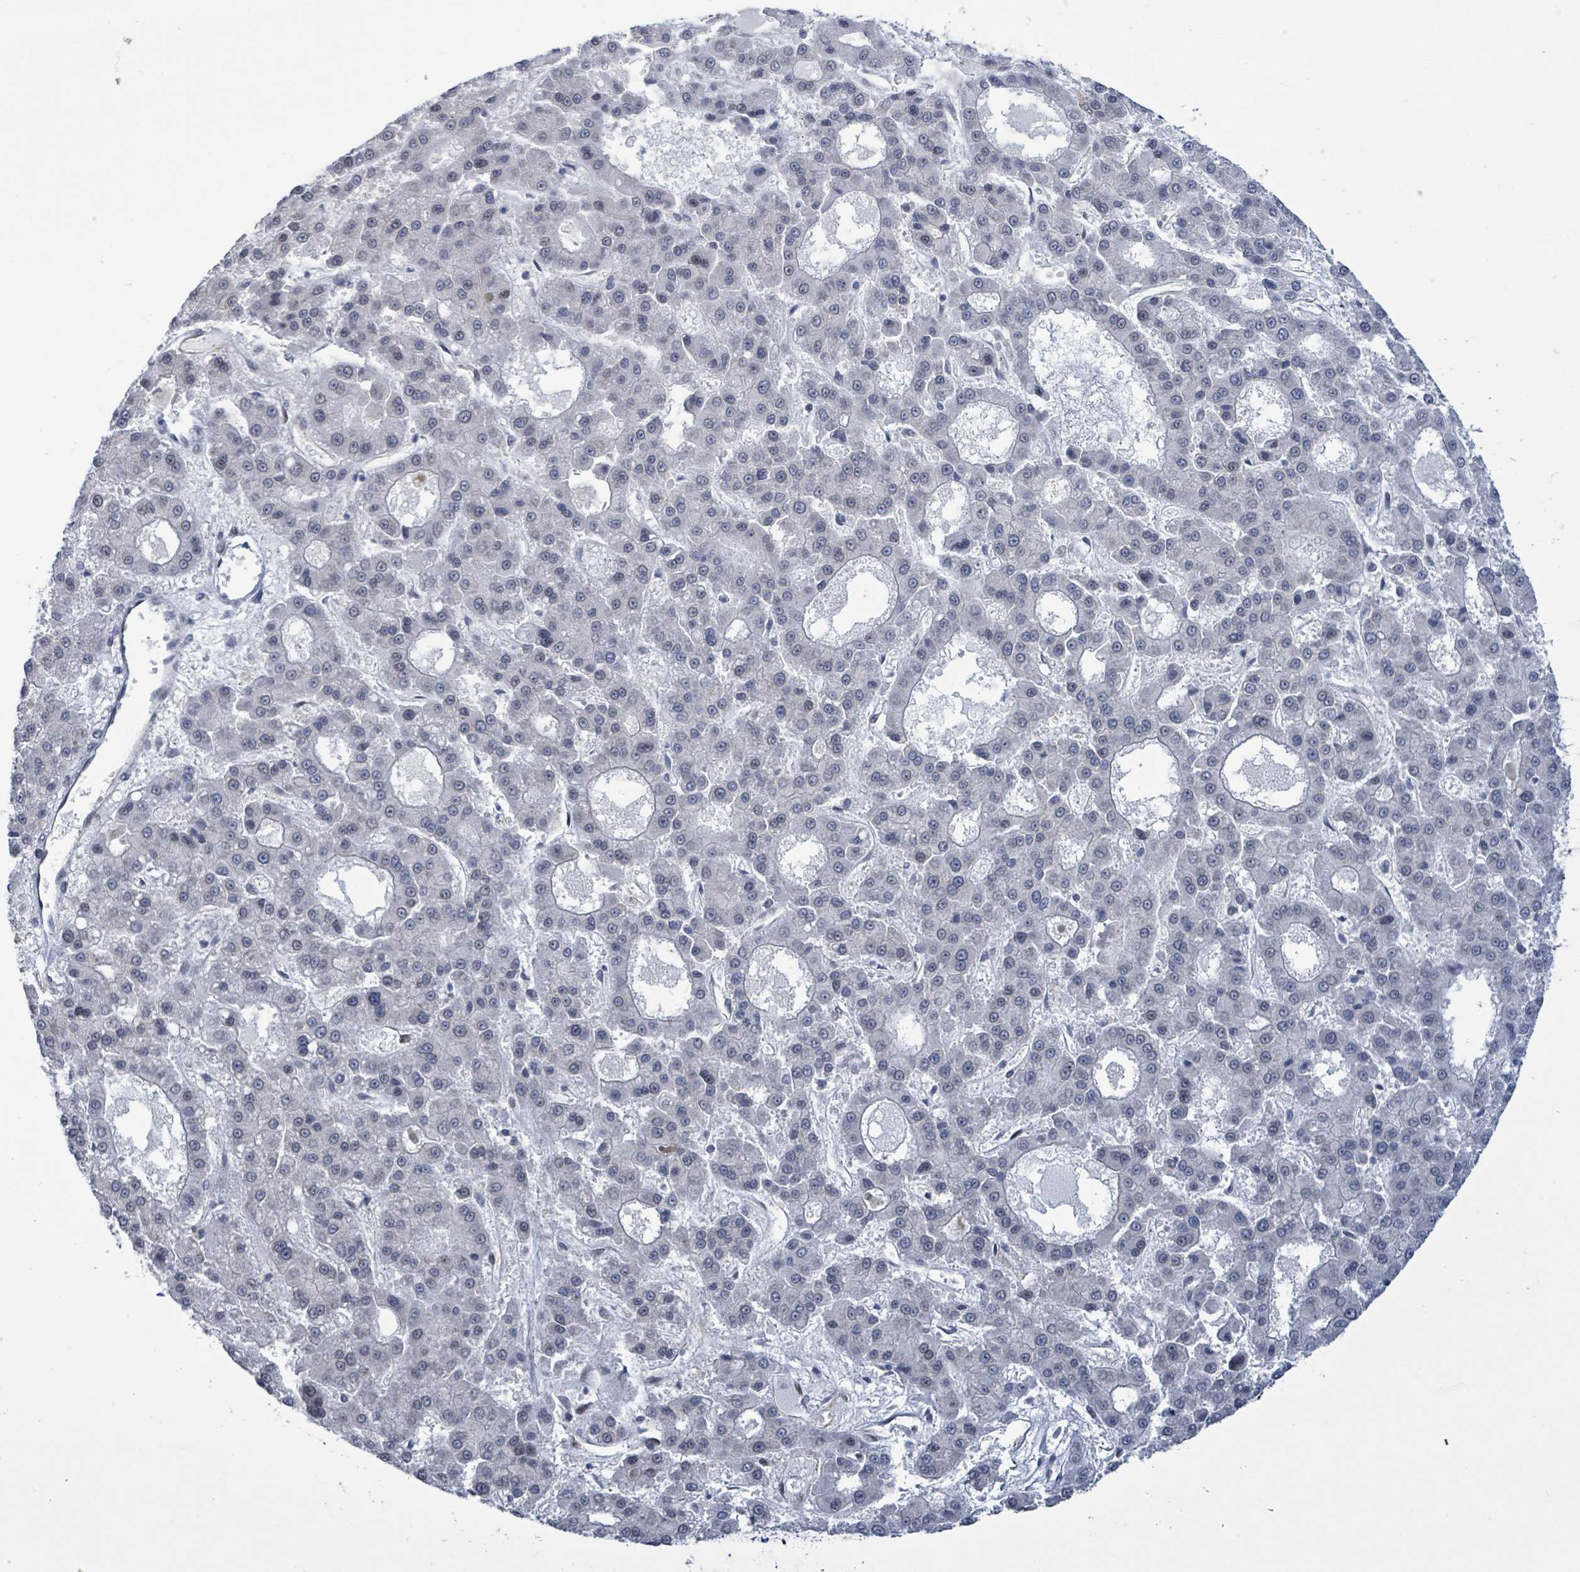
{"staining": {"intensity": "negative", "quantity": "none", "location": "none"}, "tissue": "liver cancer", "cell_type": "Tumor cells", "image_type": "cancer", "snomed": [{"axis": "morphology", "description": "Carcinoma, Hepatocellular, NOS"}, {"axis": "topography", "description": "Liver"}], "caption": "A micrograph of human liver hepatocellular carcinoma is negative for staining in tumor cells. (DAB immunohistochemistry (IHC) with hematoxylin counter stain).", "gene": "RRN3", "patient": {"sex": "male", "age": 70}}